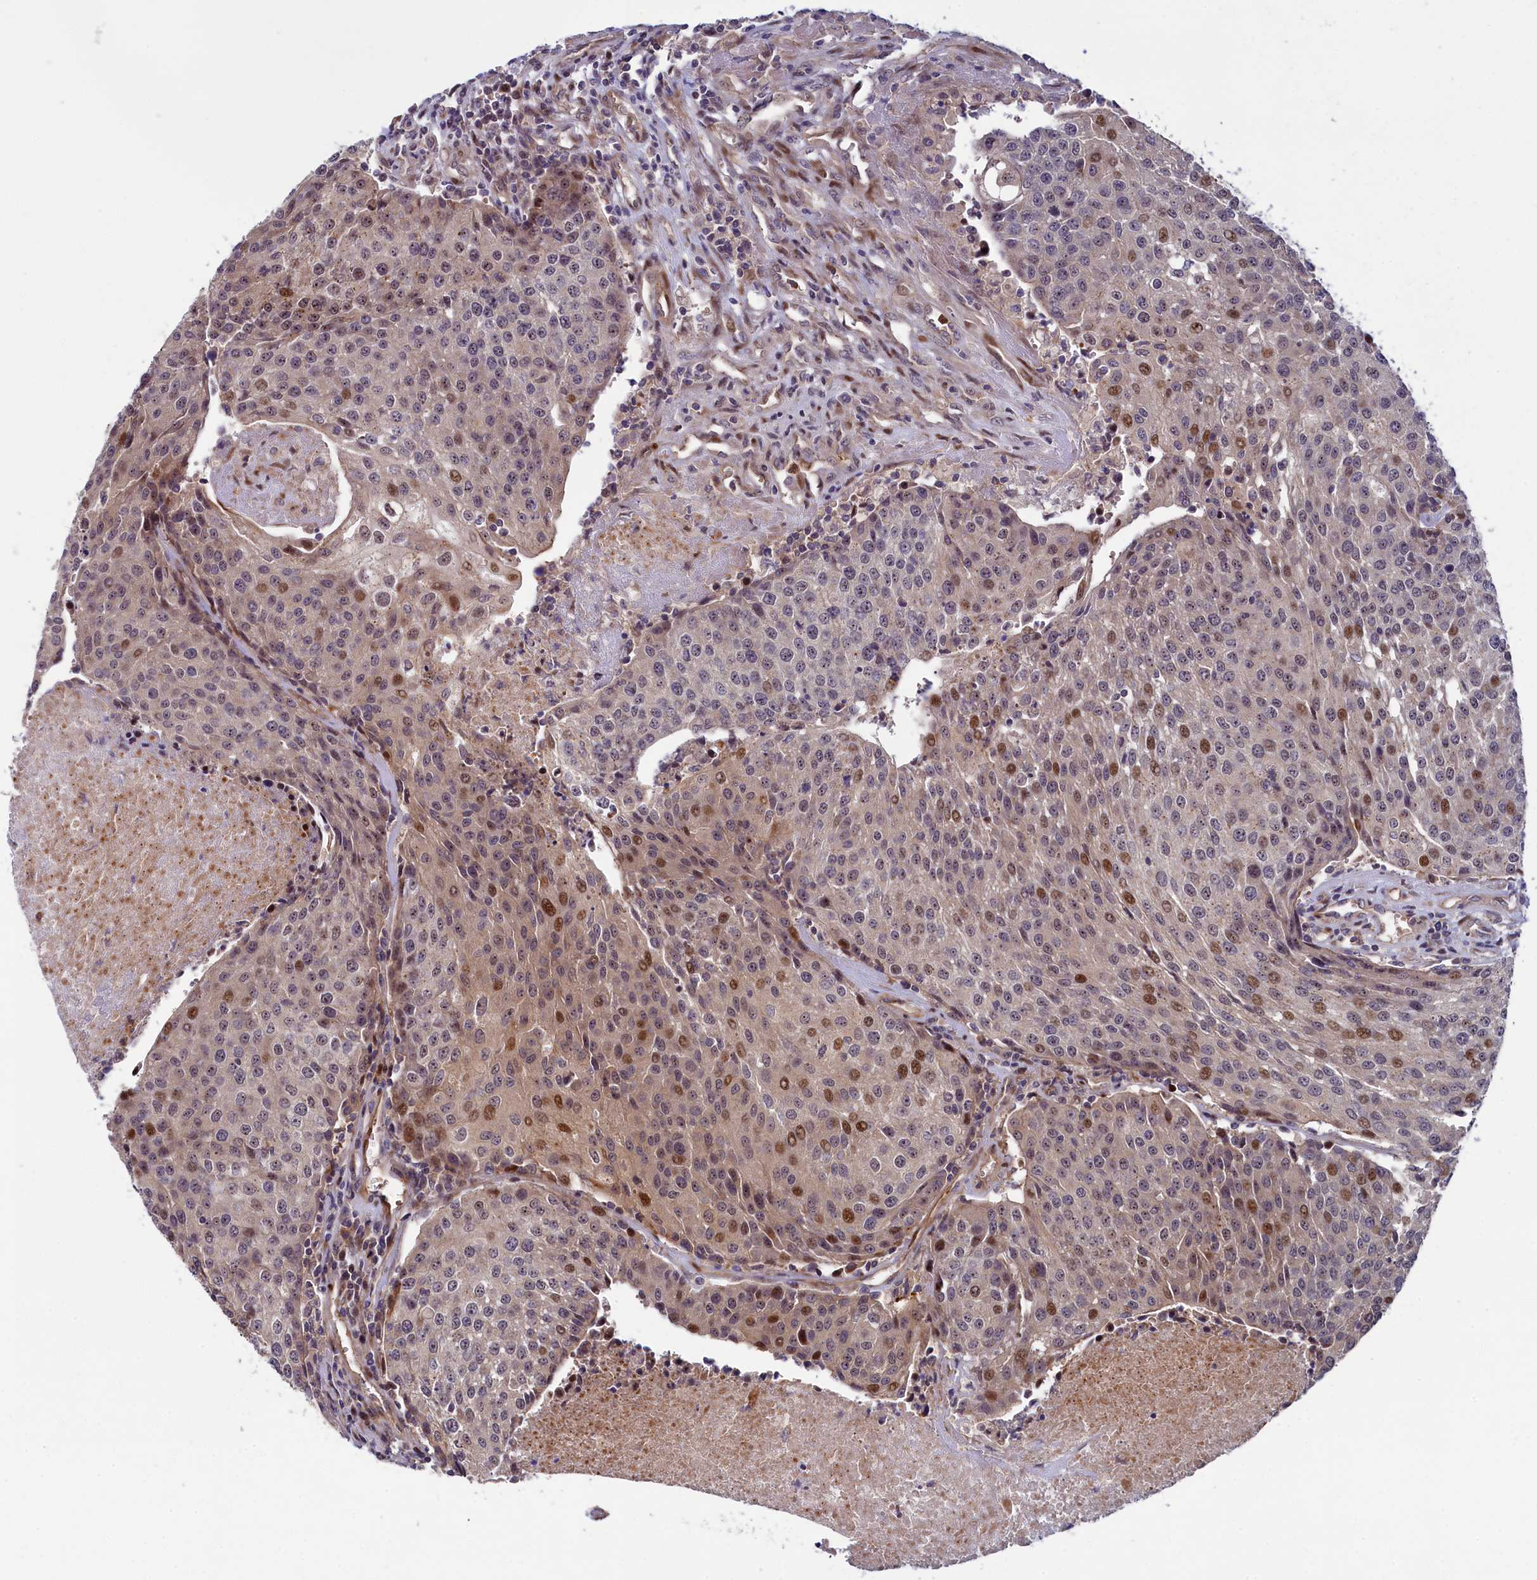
{"staining": {"intensity": "moderate", "quantity": "25%-75%", "location": "nuclear"}, "tissue": "urothelial cancer", "cell_type": "Tumor cells", "image_type": "cancer", "snomed": [{"axis": "morphology", "description": "Urothelial carcinoma, High grade"}, {"axis": "topography", "description": "Urinary bladder"}], "caption": "This micrograph demonstrates immunohistochemistry staining of urothelial cancer, with medium moderate nuclear staining in about 25%-75% of tumor cells.", "gene": "PIK3C3", "patient": {"sex": "female", "age": 85}}